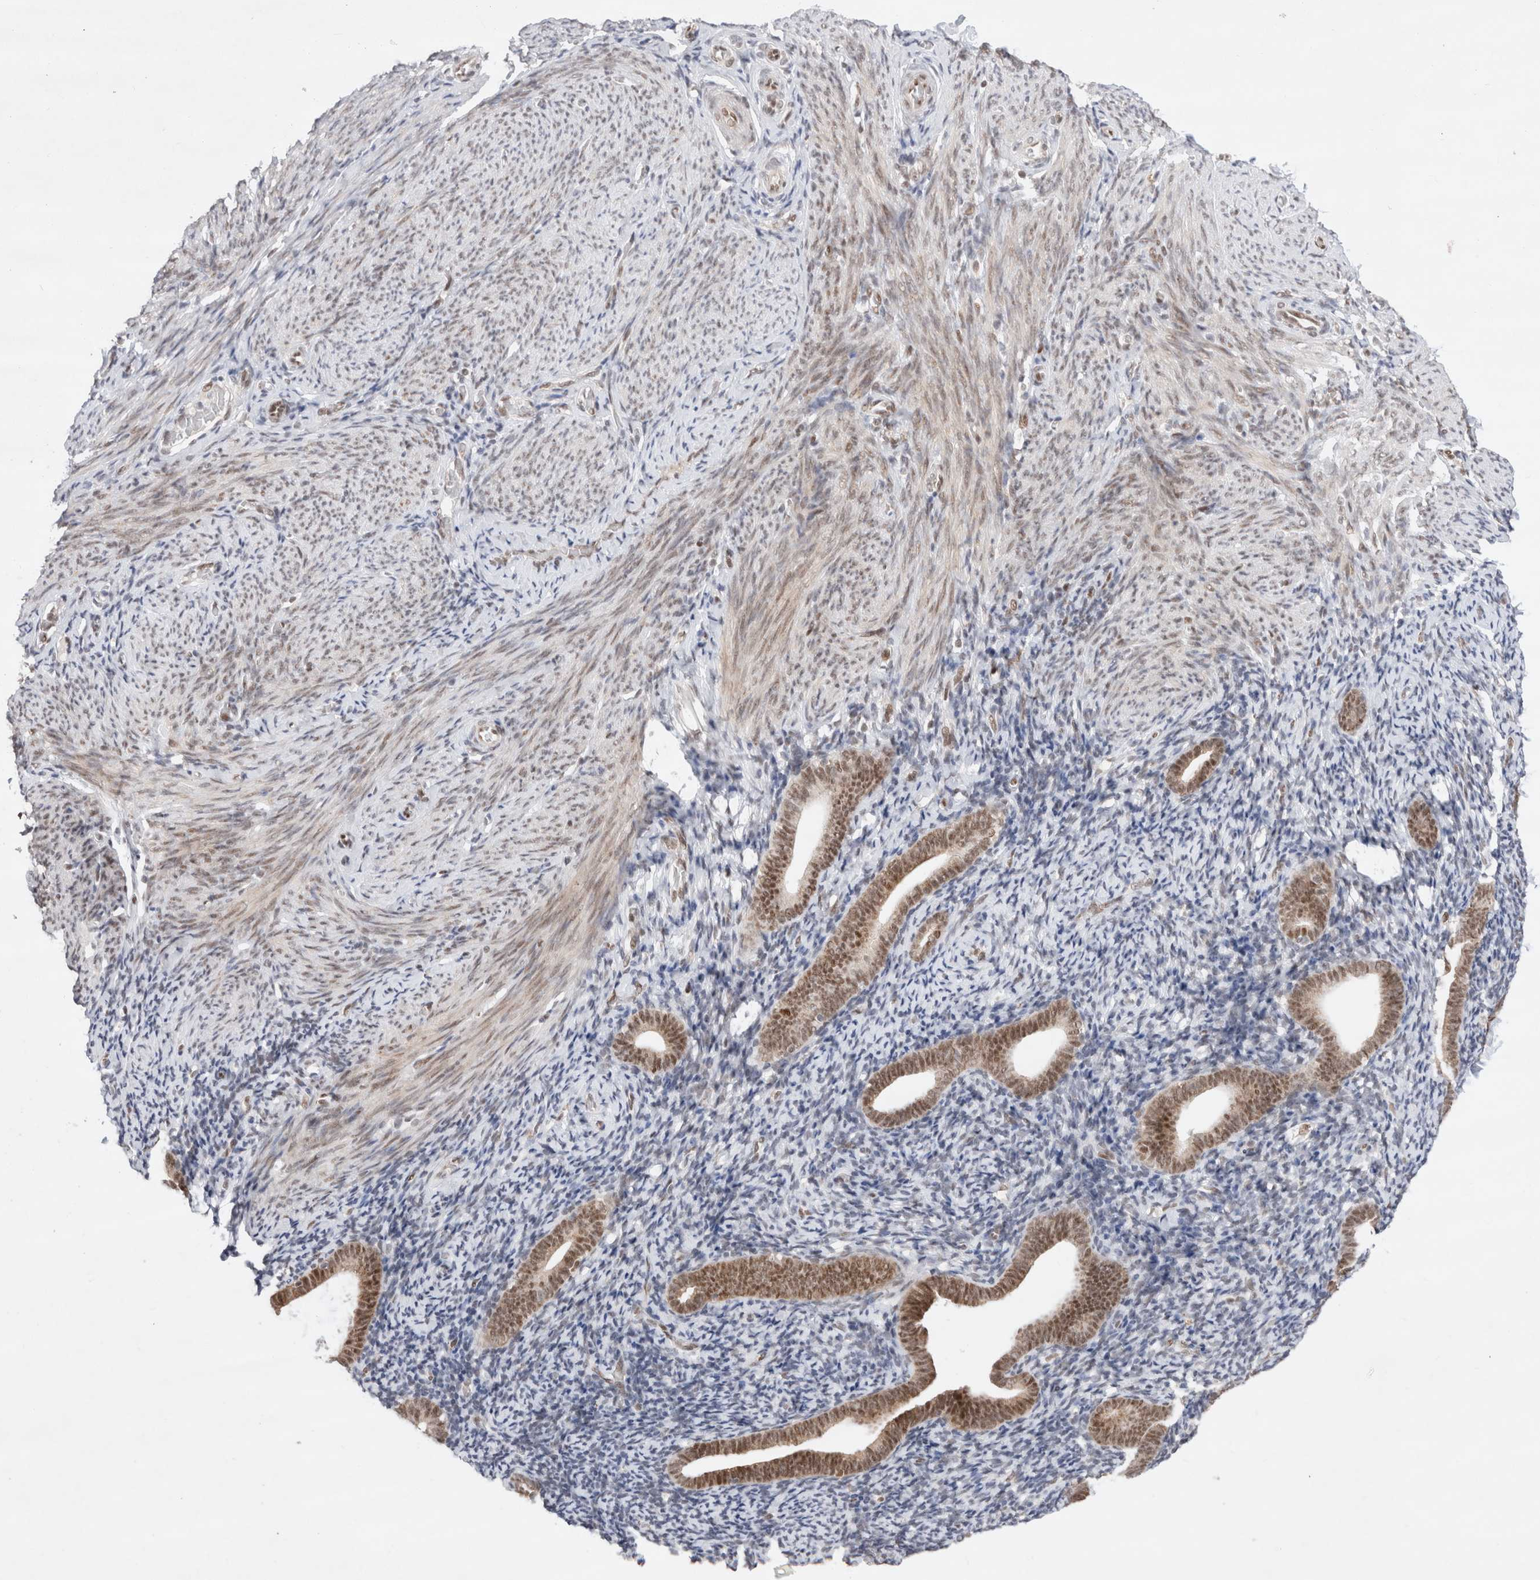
{"staining": {"intensity": "weak", "quantity": "25%-75%", "location": "nuclear"}, "tissue": "endometrium", "cell_type": "Cells in endometrial stroma", "image_type": "normal", "snomed": [{"axis": "morphology", "description": "Normal tissue, NOS"}, {"axis": "topography", "description": "Endometrium"}], "caption": "This photomicrograph reveals IHC staining of normal human endometrium, with low weak nuclear expression in approximately 25%-75% of cells in endometrial stroma.", "gene": "GTF2I", "patient": {"sex": "female", "age": 51}}